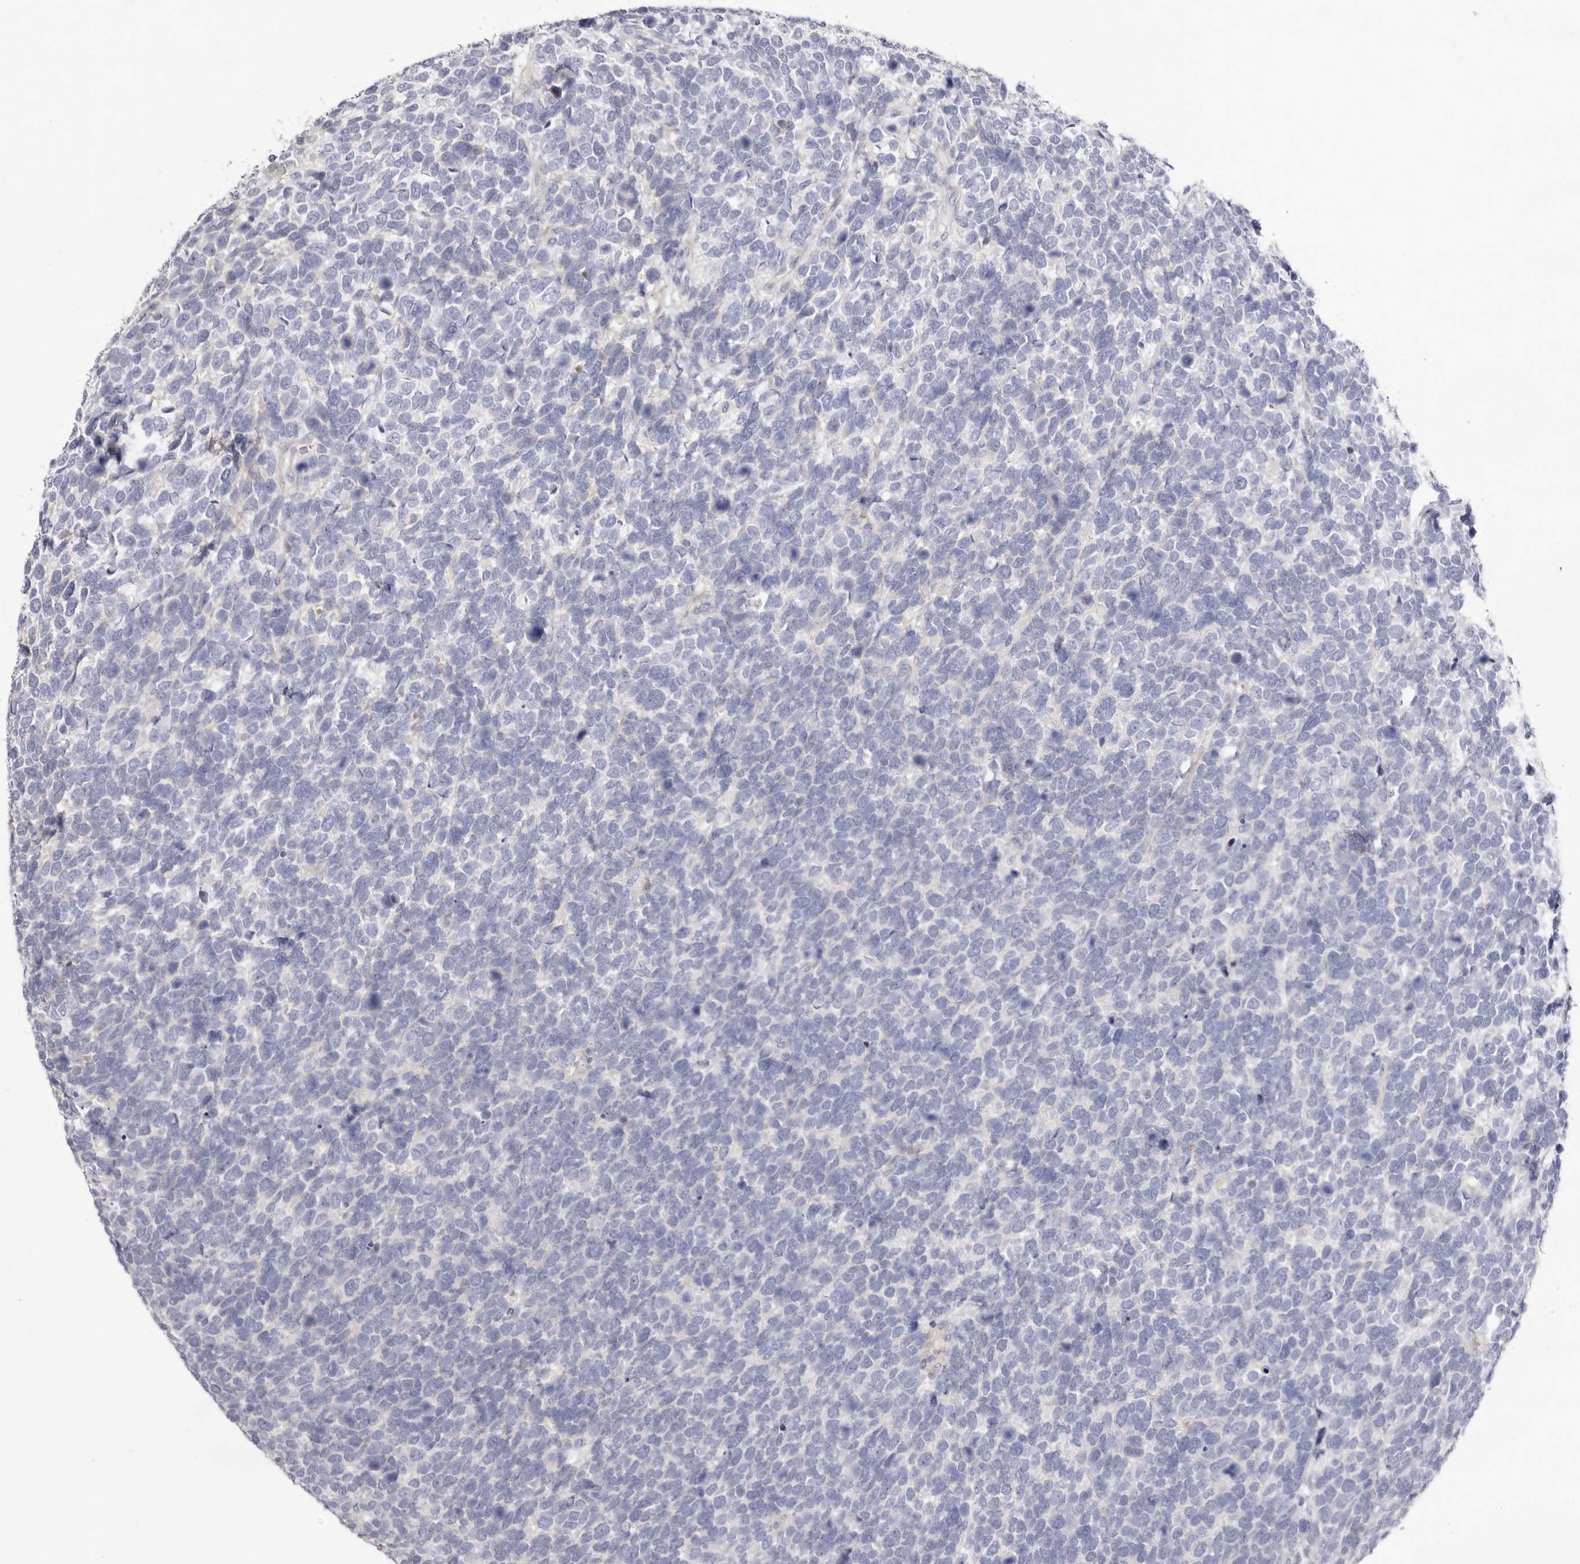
{"staining": {"intensity": "negative", "quantity": "none", "location": "none"}, "tissue": "urothelial cancer", "cell_type": "Tumor cells", "image_type": "cancer", "snomed": [{"axis": "morphology", "description": "Urothelial carcinoma, High grade"}, {"axis": "topography", "description": "Urinary bladder"}], "caption": "Tumor cells are negative for brown protein staining in urothelial cancer.", "gene": "S1PR5", "patient": {"sex": "female", "age": 82}}